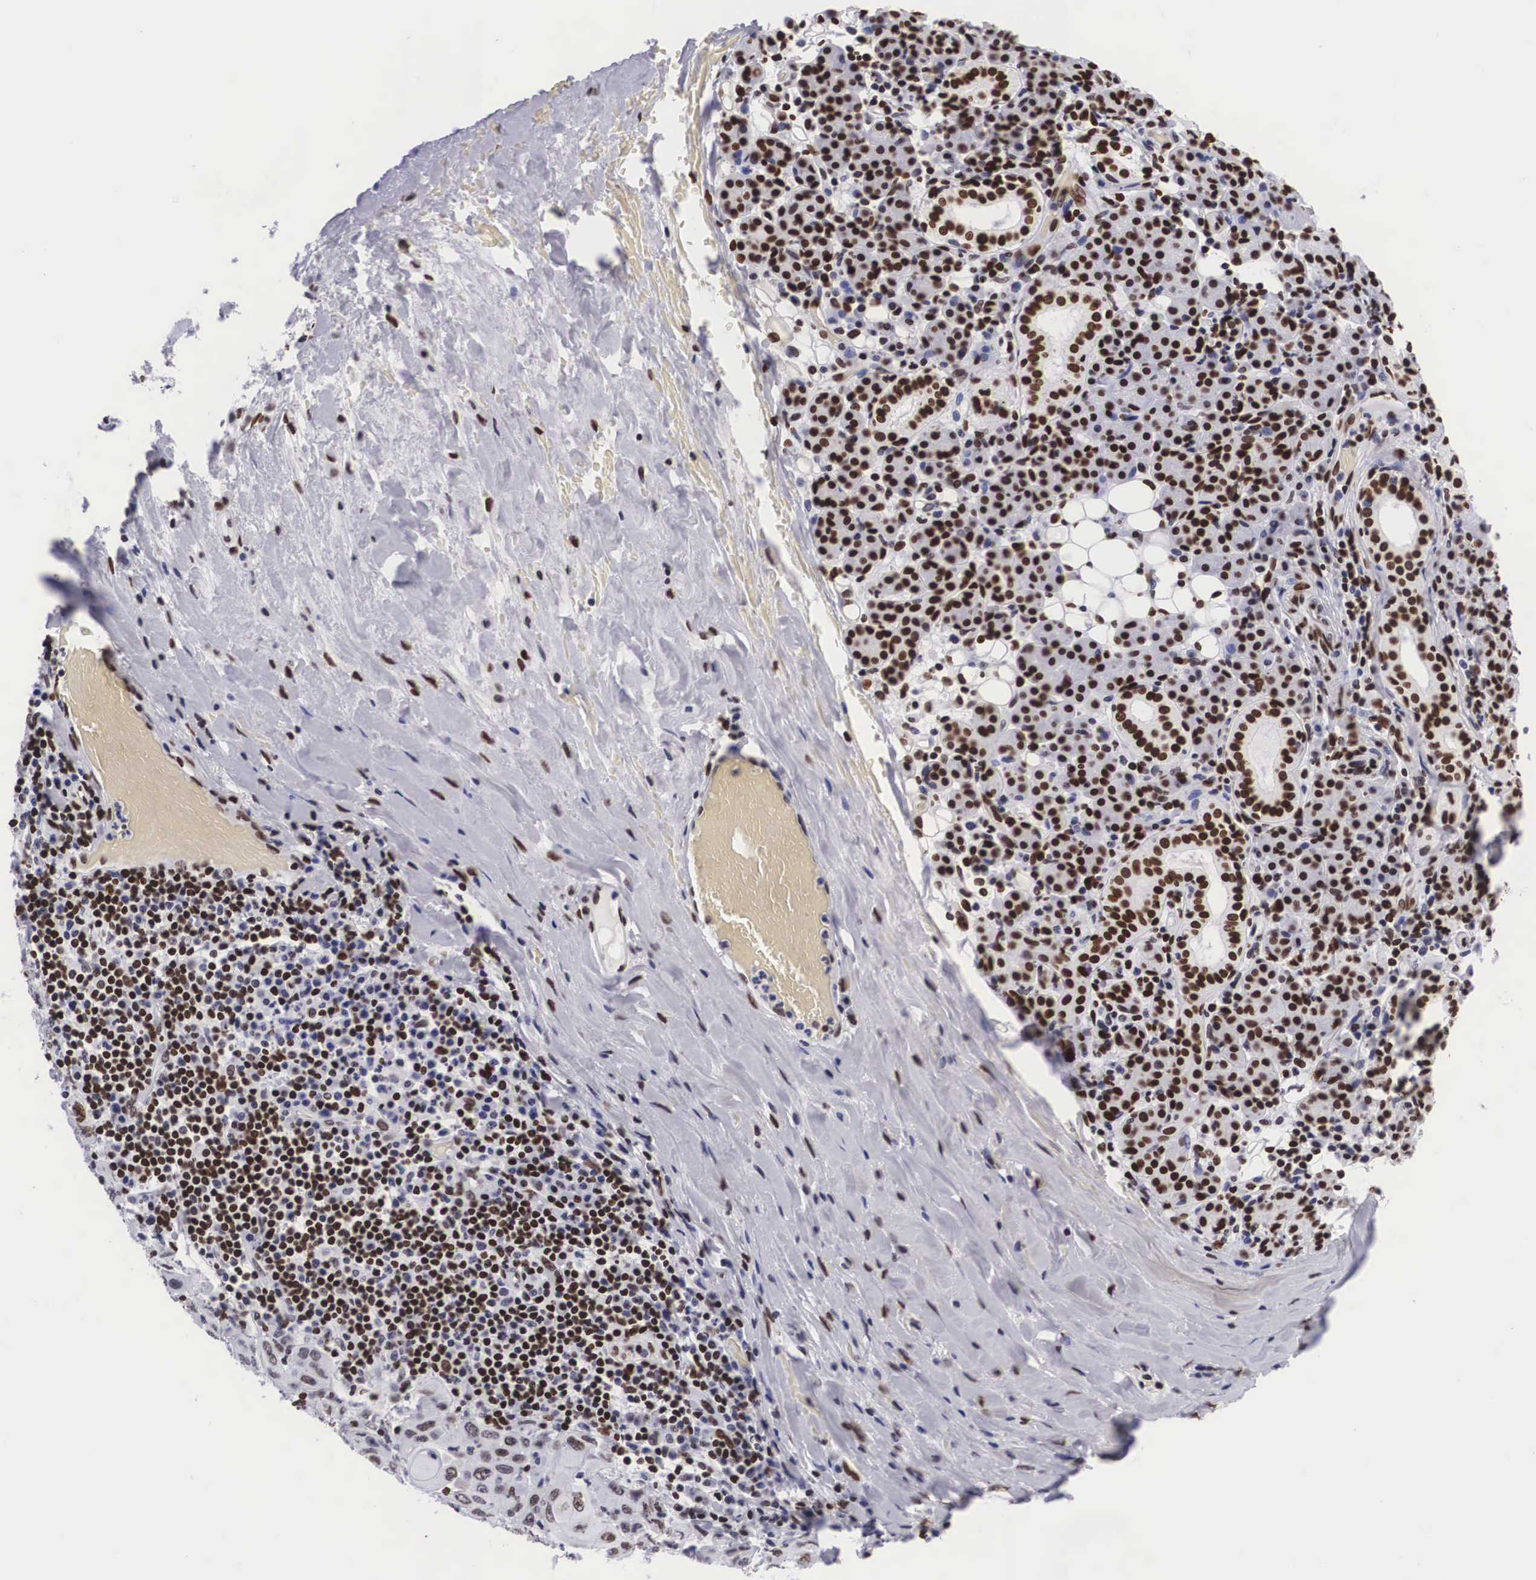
{"staining": {"intensity": "weak", "quantity": "25%-75%", "location": "nuclear"}, "tissue": "skin cancer", "cell_type": "Tumor cells", "image_type": "cancer", "snomed": [{"axis": "morphology", "description": "Squamous cell carcinoma, NOS"}, {"axis": "topography", "description": "Skin"}], "caption": "Protein staining displays weak nuclear staining in approximately 25%-75% of tumor cells in skin cancer (squamous cell carcinoma). (DAB (3,3'-diaminobenzidine) = brown stain, brightfield microscopy at high magnification).", "gene": "MECP2", "patient": {"sex": "male", "age": 84}}